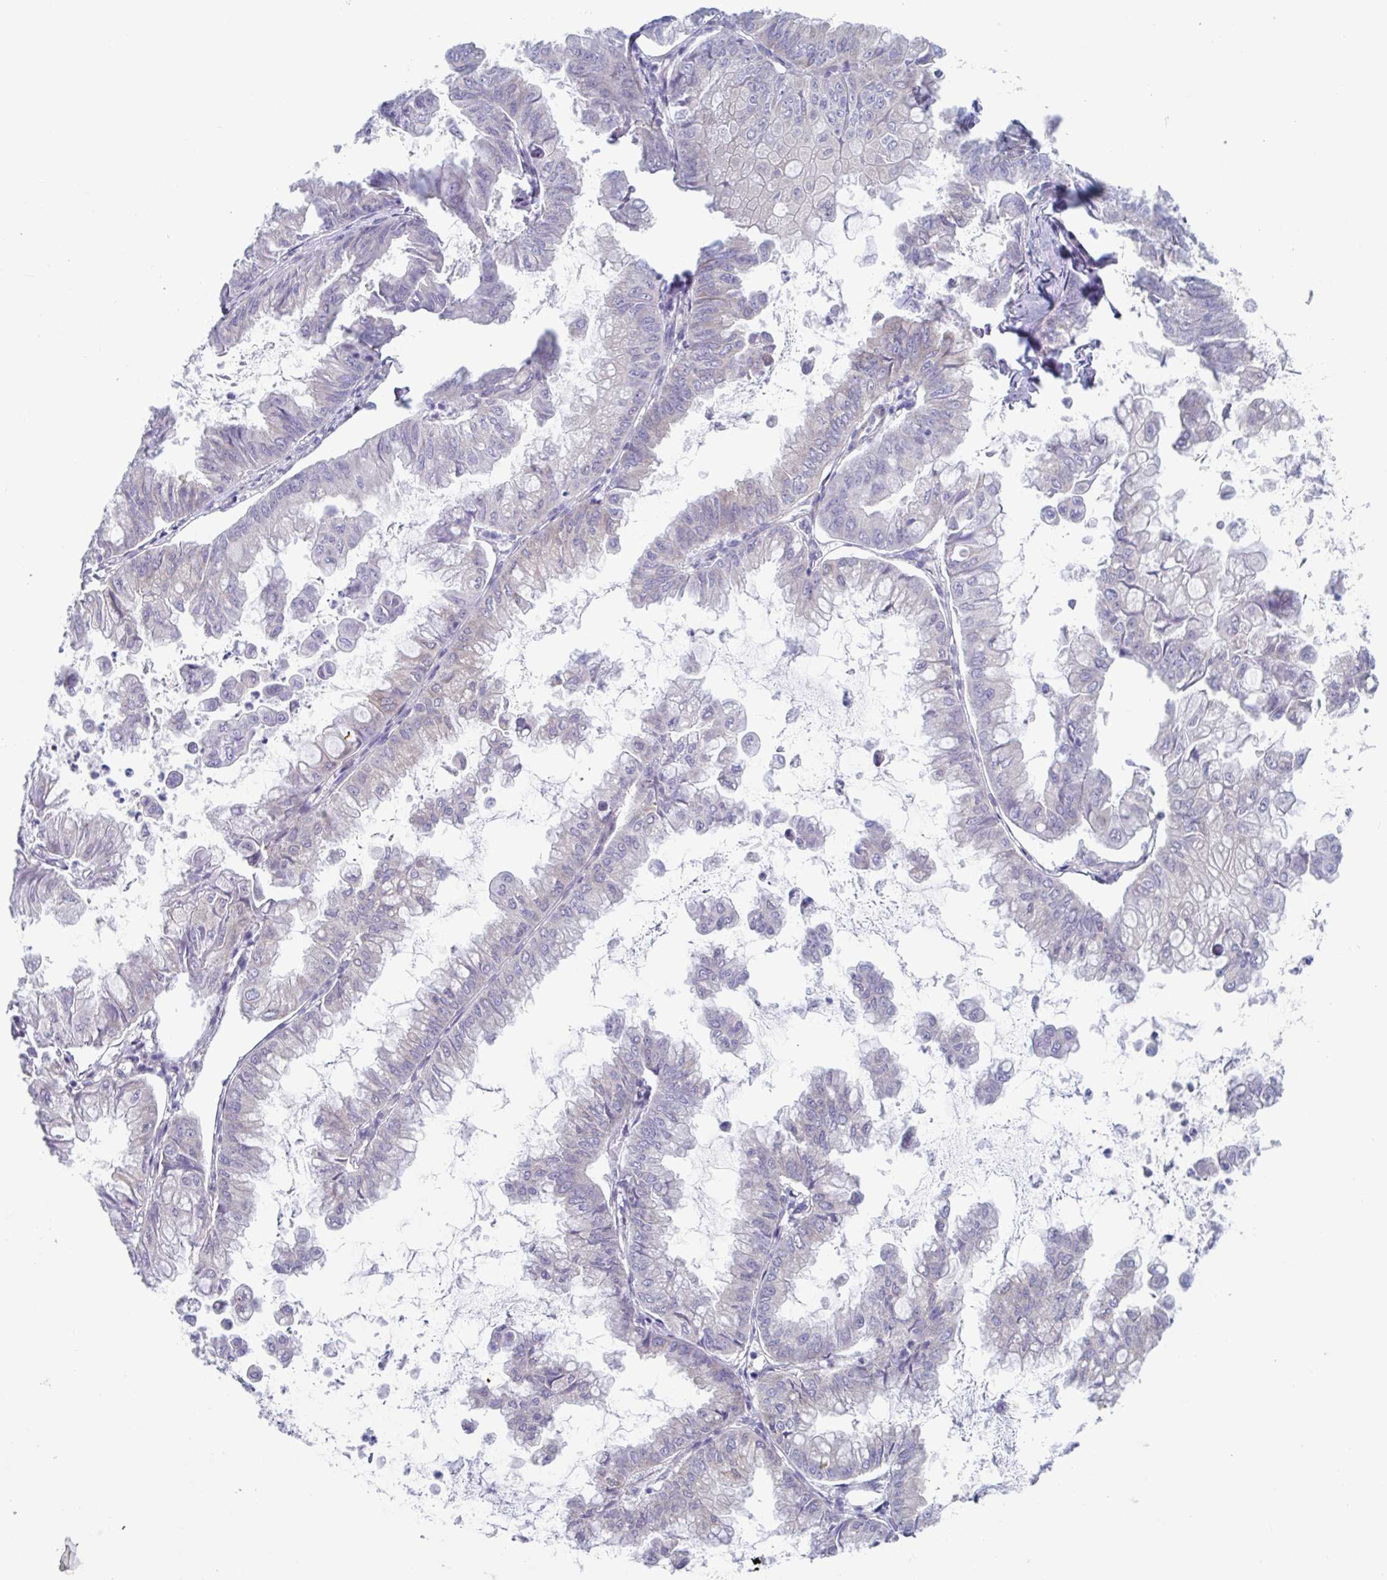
{"staining": {"intensity": "negative", "quantity": "none", "location": "none"}, "tissue": "stomach cancer", "cell_type": "Tumor cells", "image_type": "cancer", "snomed": [{"axis": "morphology", "description": "Adenocarcinoma, NOS"}, {"axis": "topography", "description": "Stomach, upper"}], "caption": "Tumor cells are negative for brown protein staining in stomach cancer (adenocarcinoma).", "gene": "LPIN3", "patient": {"sex": "male", "age": 80}}